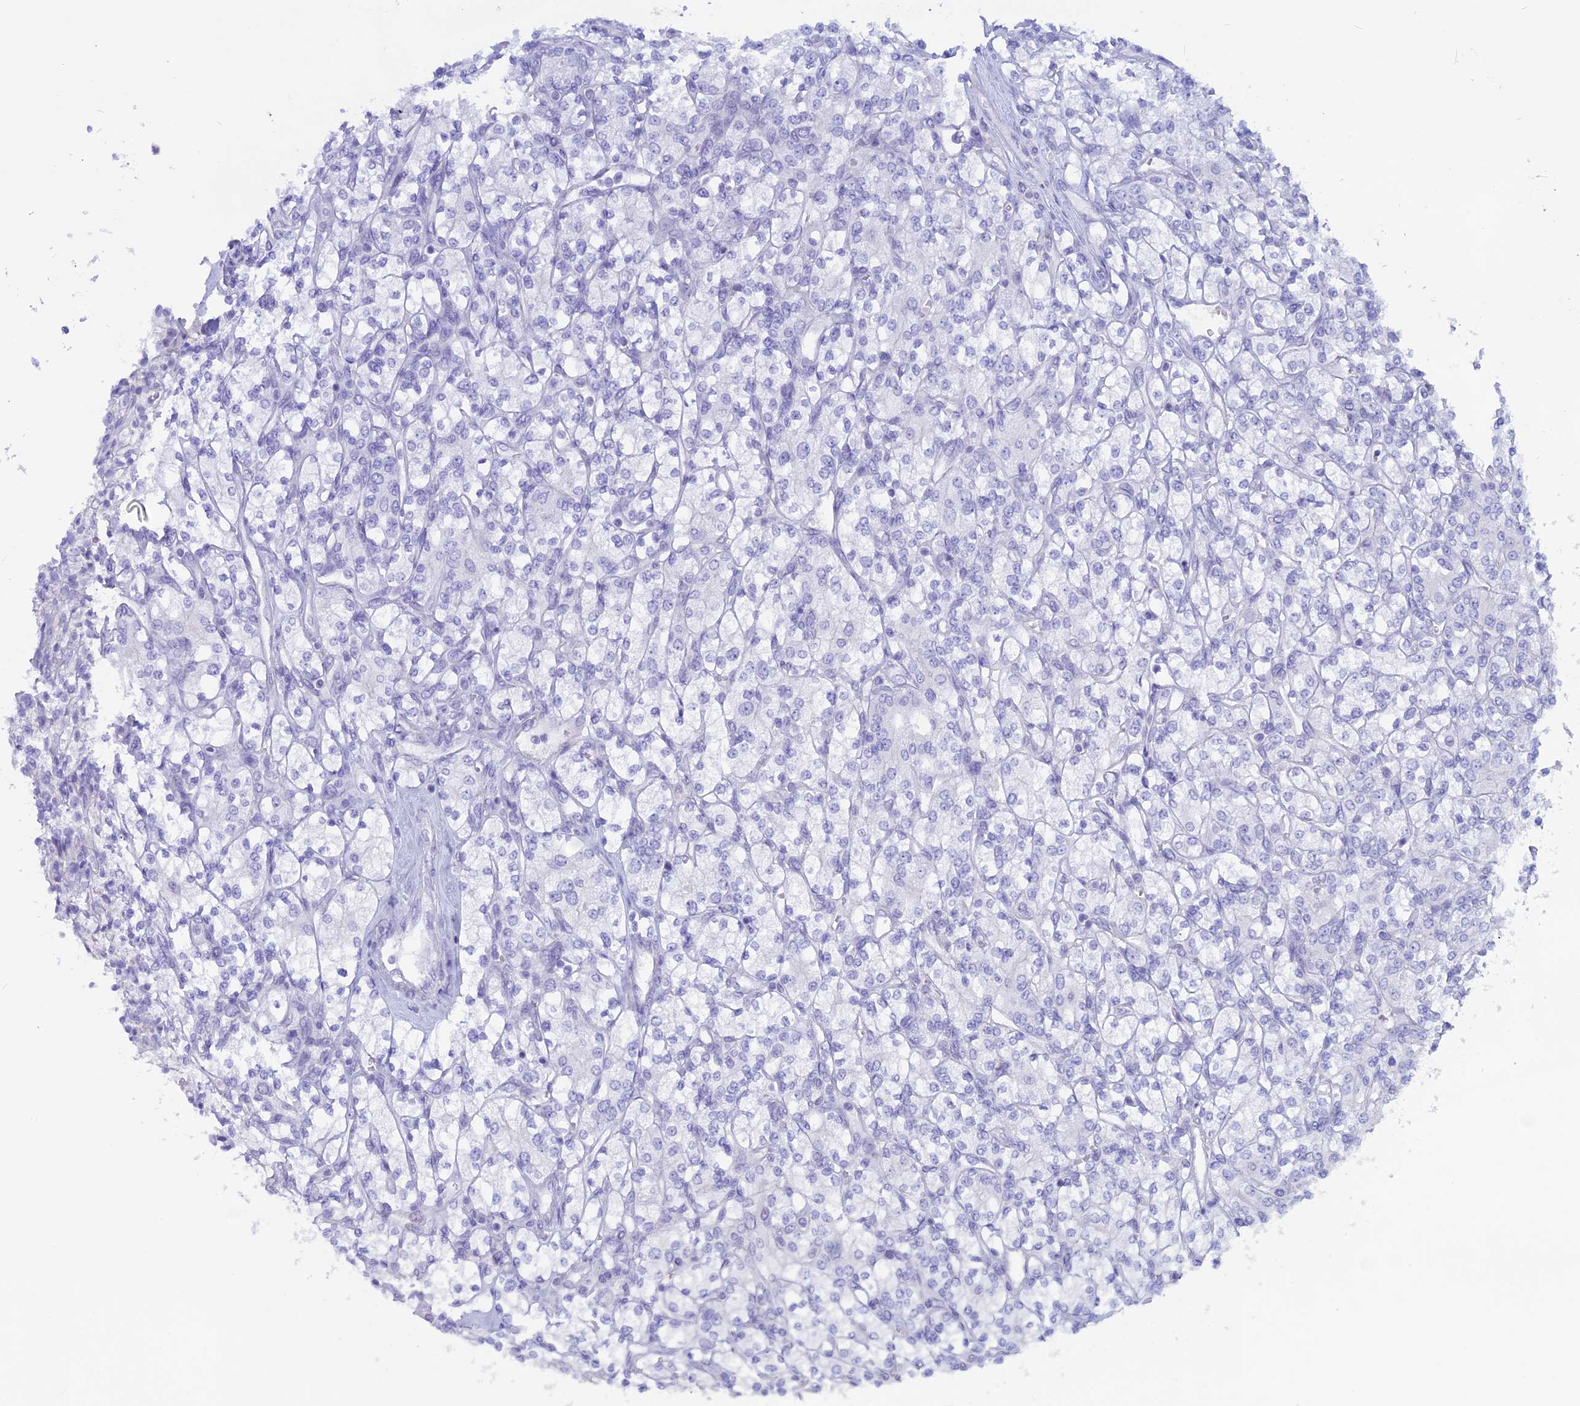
{"staining": {"intensity": "negative", "quantity": "none", "location": "none"}, "tissue": "renal cancer", "cell_type": "Tumor cells", "image_type": "cancer", "snomed": [{"axis": "morphology", "description": "Adenocarcinoma, NOS"}, {"axis": "topography", "description": "Kidney"}], "caption": "Adenocarcinoma (renal) was stained to show a protein in brown. There is no significant positivity in tumor cells.", "gene": "RP1", "patient": {"sex": "male", "age": 77}}